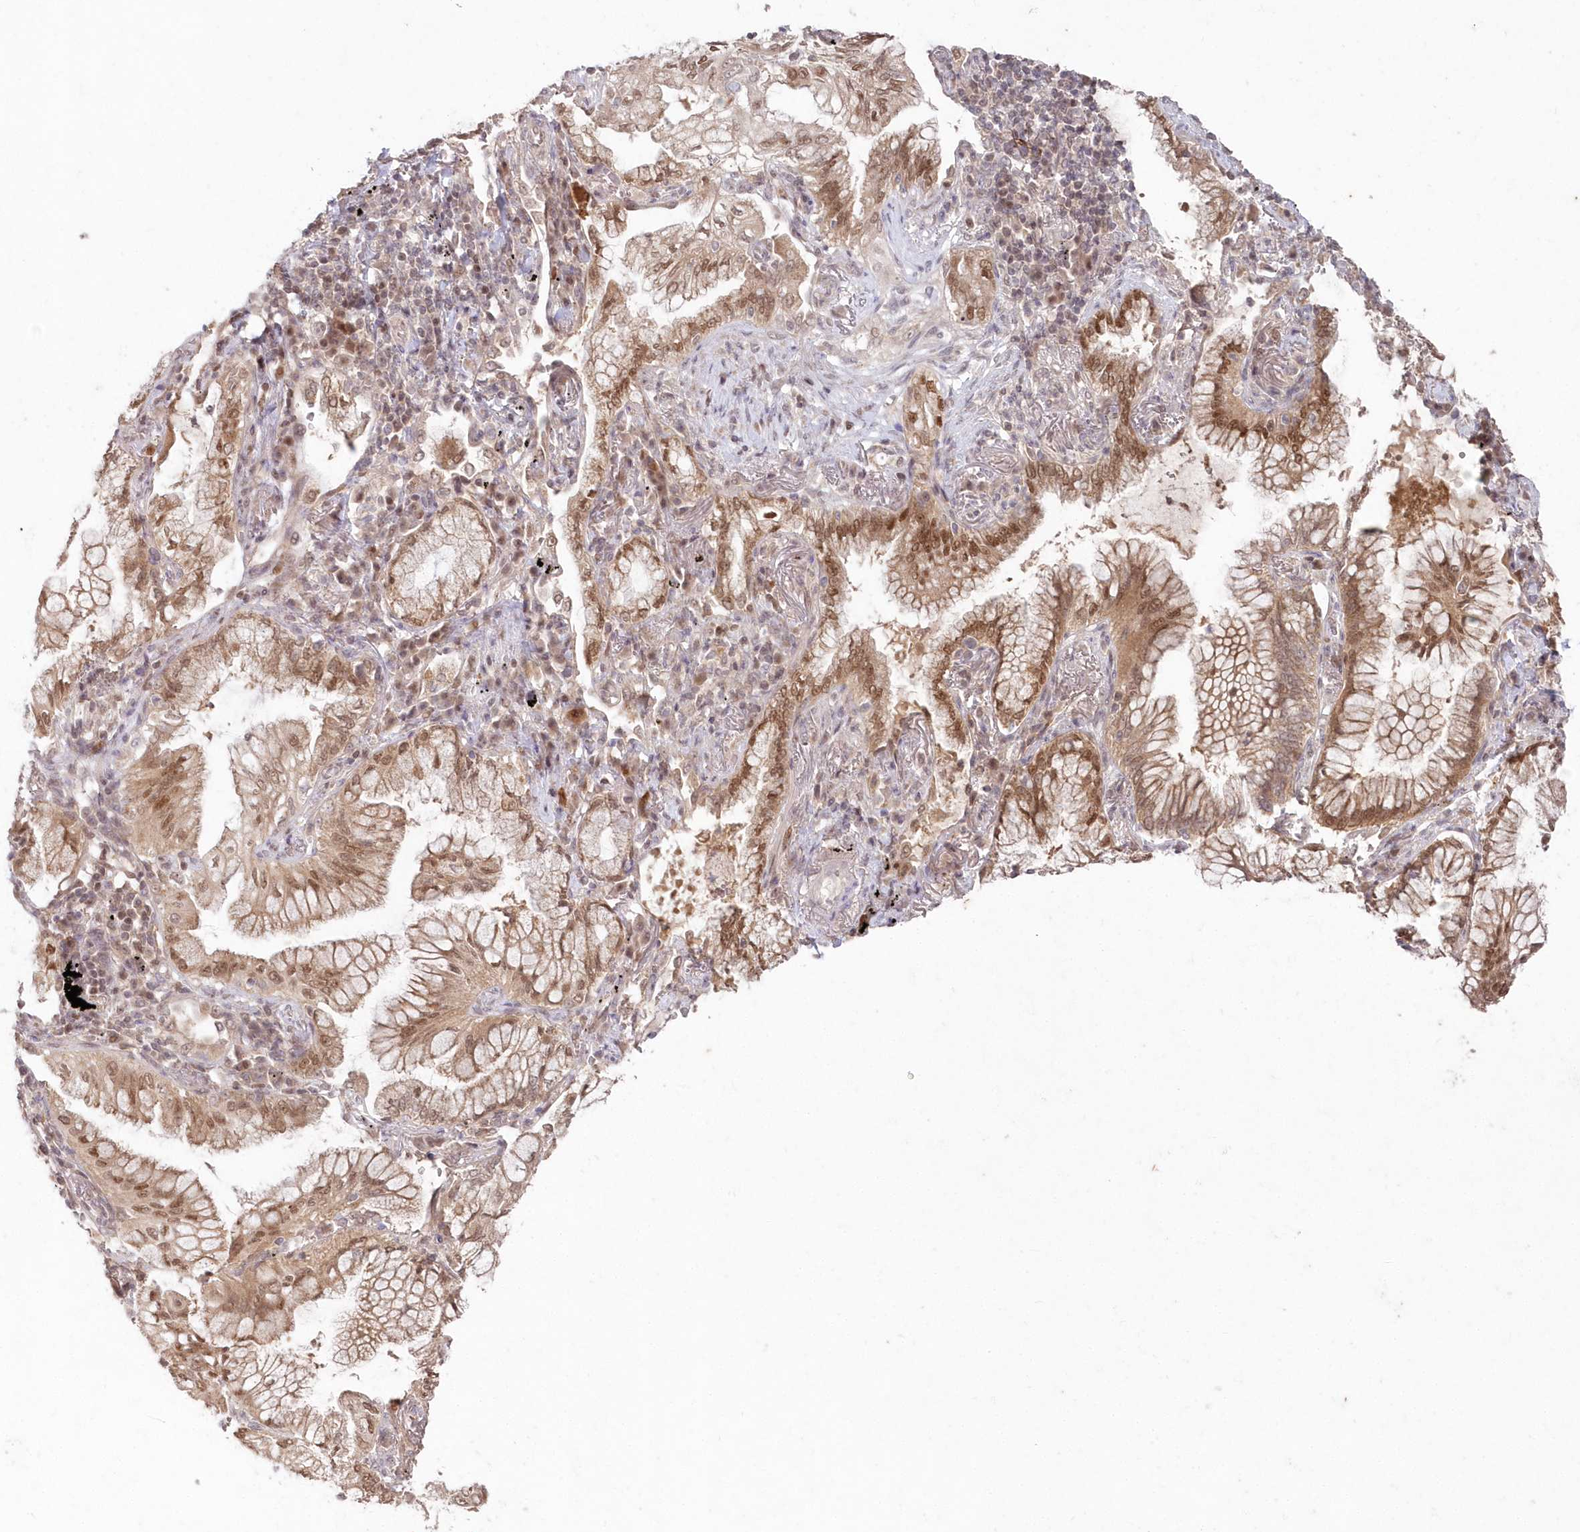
{"staining": {"intensity": "moderate", "quantity": ">75%", "location": "cytoplasmic/membranous,nuclear"}, "tissue": "lung cancer", "cell_type": "Tumor cells", "image_type": "cancer", "snomed": [{"axis": "morphology", "description": "Adenocarcinoma, NOS"}, {"axis": "topography", "description": "Lung"}], "caption": "The immunohistochemical stain shows moderate cytoplasmic/membranous and nuclear expression in tumor cells of lung adenocarcinoma tissue. (Brightfield microscopy of DAB IHC at high magnification).", "gene": "ASCC1", "patient": {"sex": "female", "age": 70}}